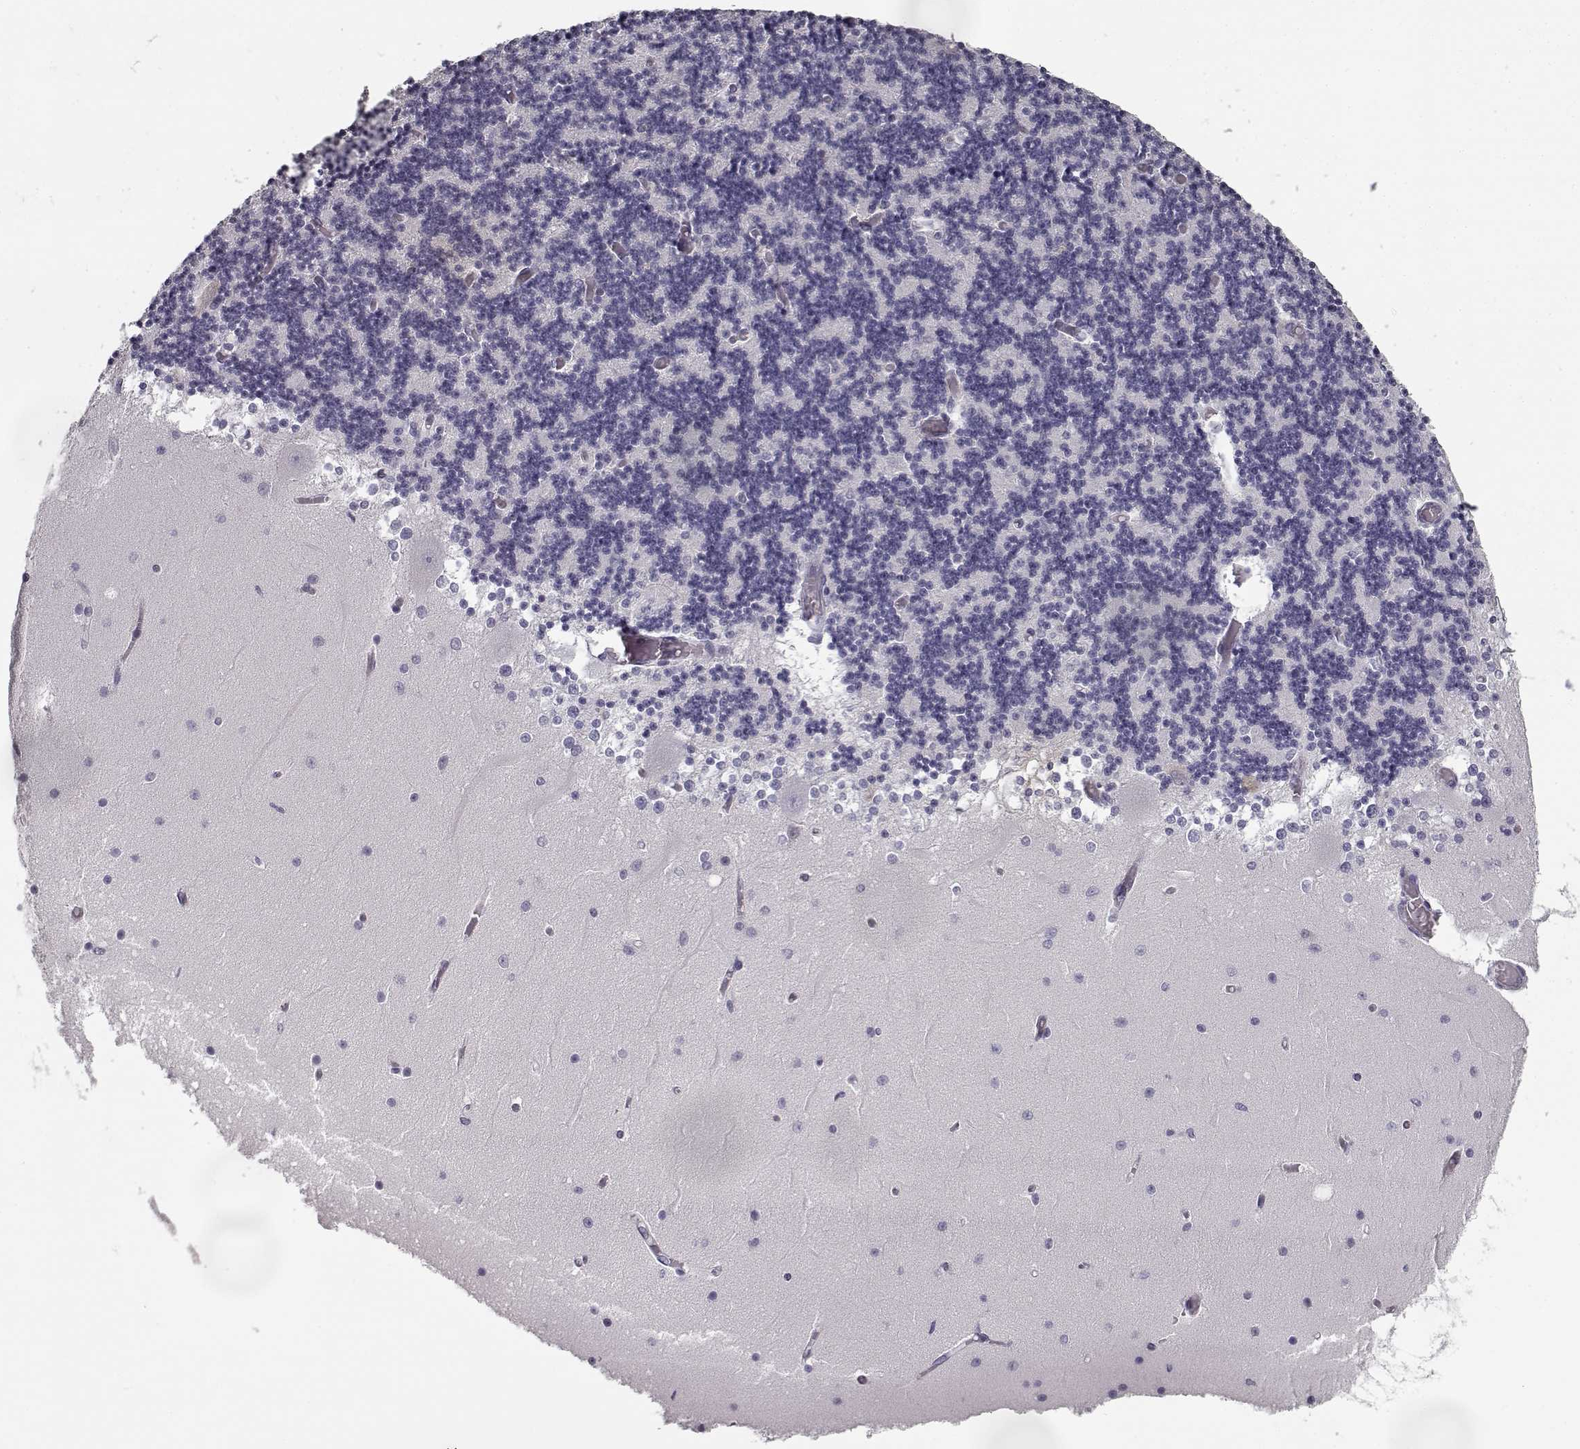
{"staining": {"intensity": "negative", "quantity": "none", "location": "none"}, "tissue": "cerebellum", "cell_type": "Cells in granular layer", "image_type": "normal", "snomed": [{"axis": "morphology", "description": "Normal tissue, NOS"}, {"axis": "topography", "description": "Cerebellum"}], "caption": "Cells in granular layer show no significant protein positivity in normal cerebellum. (Brightfield microscopy of DAB IHC at high magnification).", "gene": "SEMG2", "patient": {"sex": "female", "age": 28}}